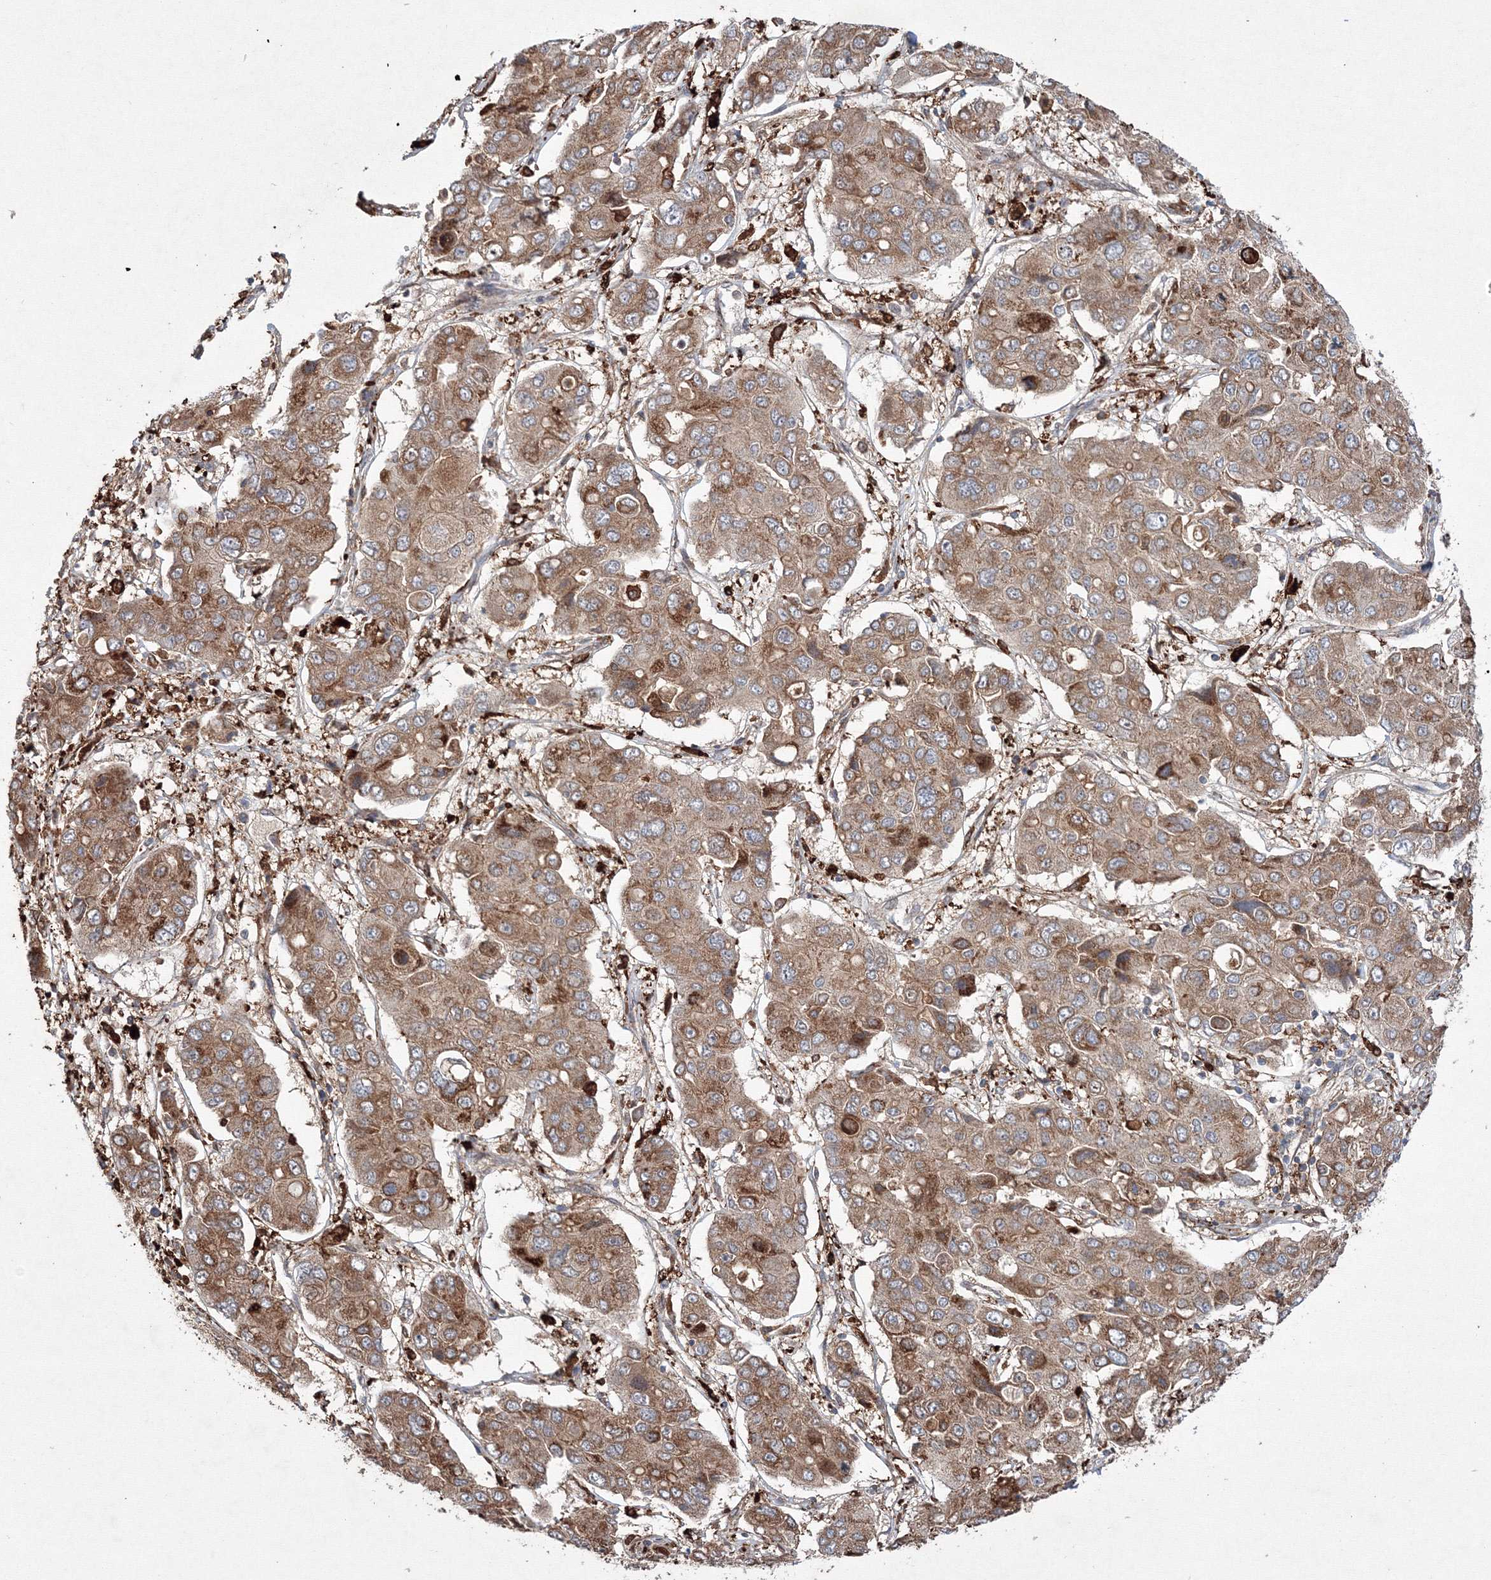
{"staining": {"intensity": "moderate", "quantity": ">75%", "location": "cytoplasmic/membranous"}, "tissue": "liver cancer", "cell_type": "Tumor cells", "image_type": "cancer", "snomed": [{"axis": "morphology", "description": "Cholangiocarcinoma"}, {"axis": "topography", "description": "Liver"}], "caption": "A high-resolution histopathology image shows immunohistochemistry (IHC) staining of liver cholangiocarcinoma, which reveals moderate cytoplasmic/membranous expression in approximately >75% of tumor cells.", "gene": "RANBP3L", "patient": {"sex": "male", "age": 67}}